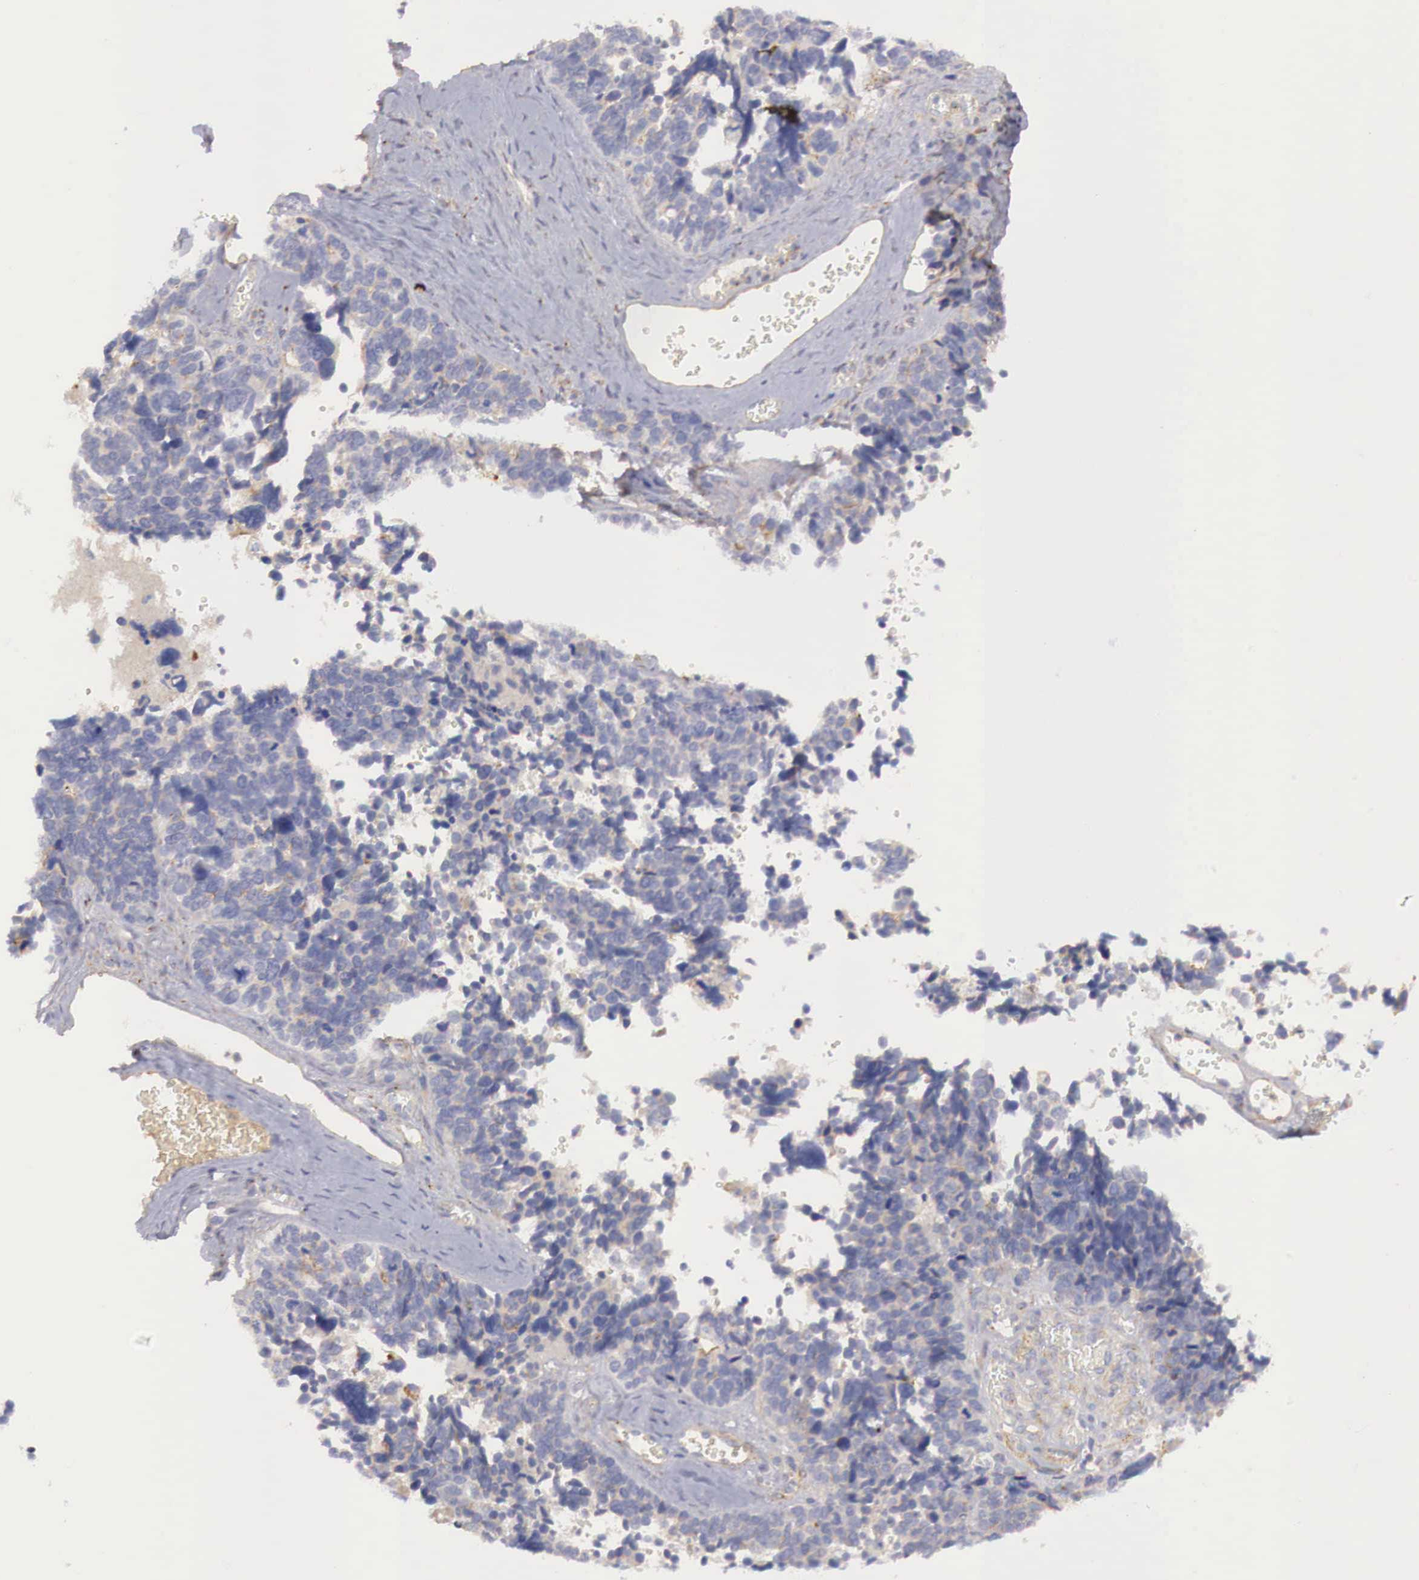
{"staining": {"intensity": "negative", "quantity": "none", "location": "none"}, "tissue": "ovarian cancer", "cell_type": "Tumor cells", "image_type": "cancer", "snomed": [{"axis": "morphology", "description": "Cystadenocarcinoma, serous, NOS"}, {"axis": "topography", "description": "Ovary"}], "caption": "Immunohistochemistry image of ovarian cancer stained for a protein (brown), which demonstrates no staining in tumor cells. (DAB (3,3'-diaminobenzidine) immunohistochemistry (IHC) with hematoxylin counter stain).", "gene": "KLHDC7B", "patient": {"sex": "female", "age": 77}}